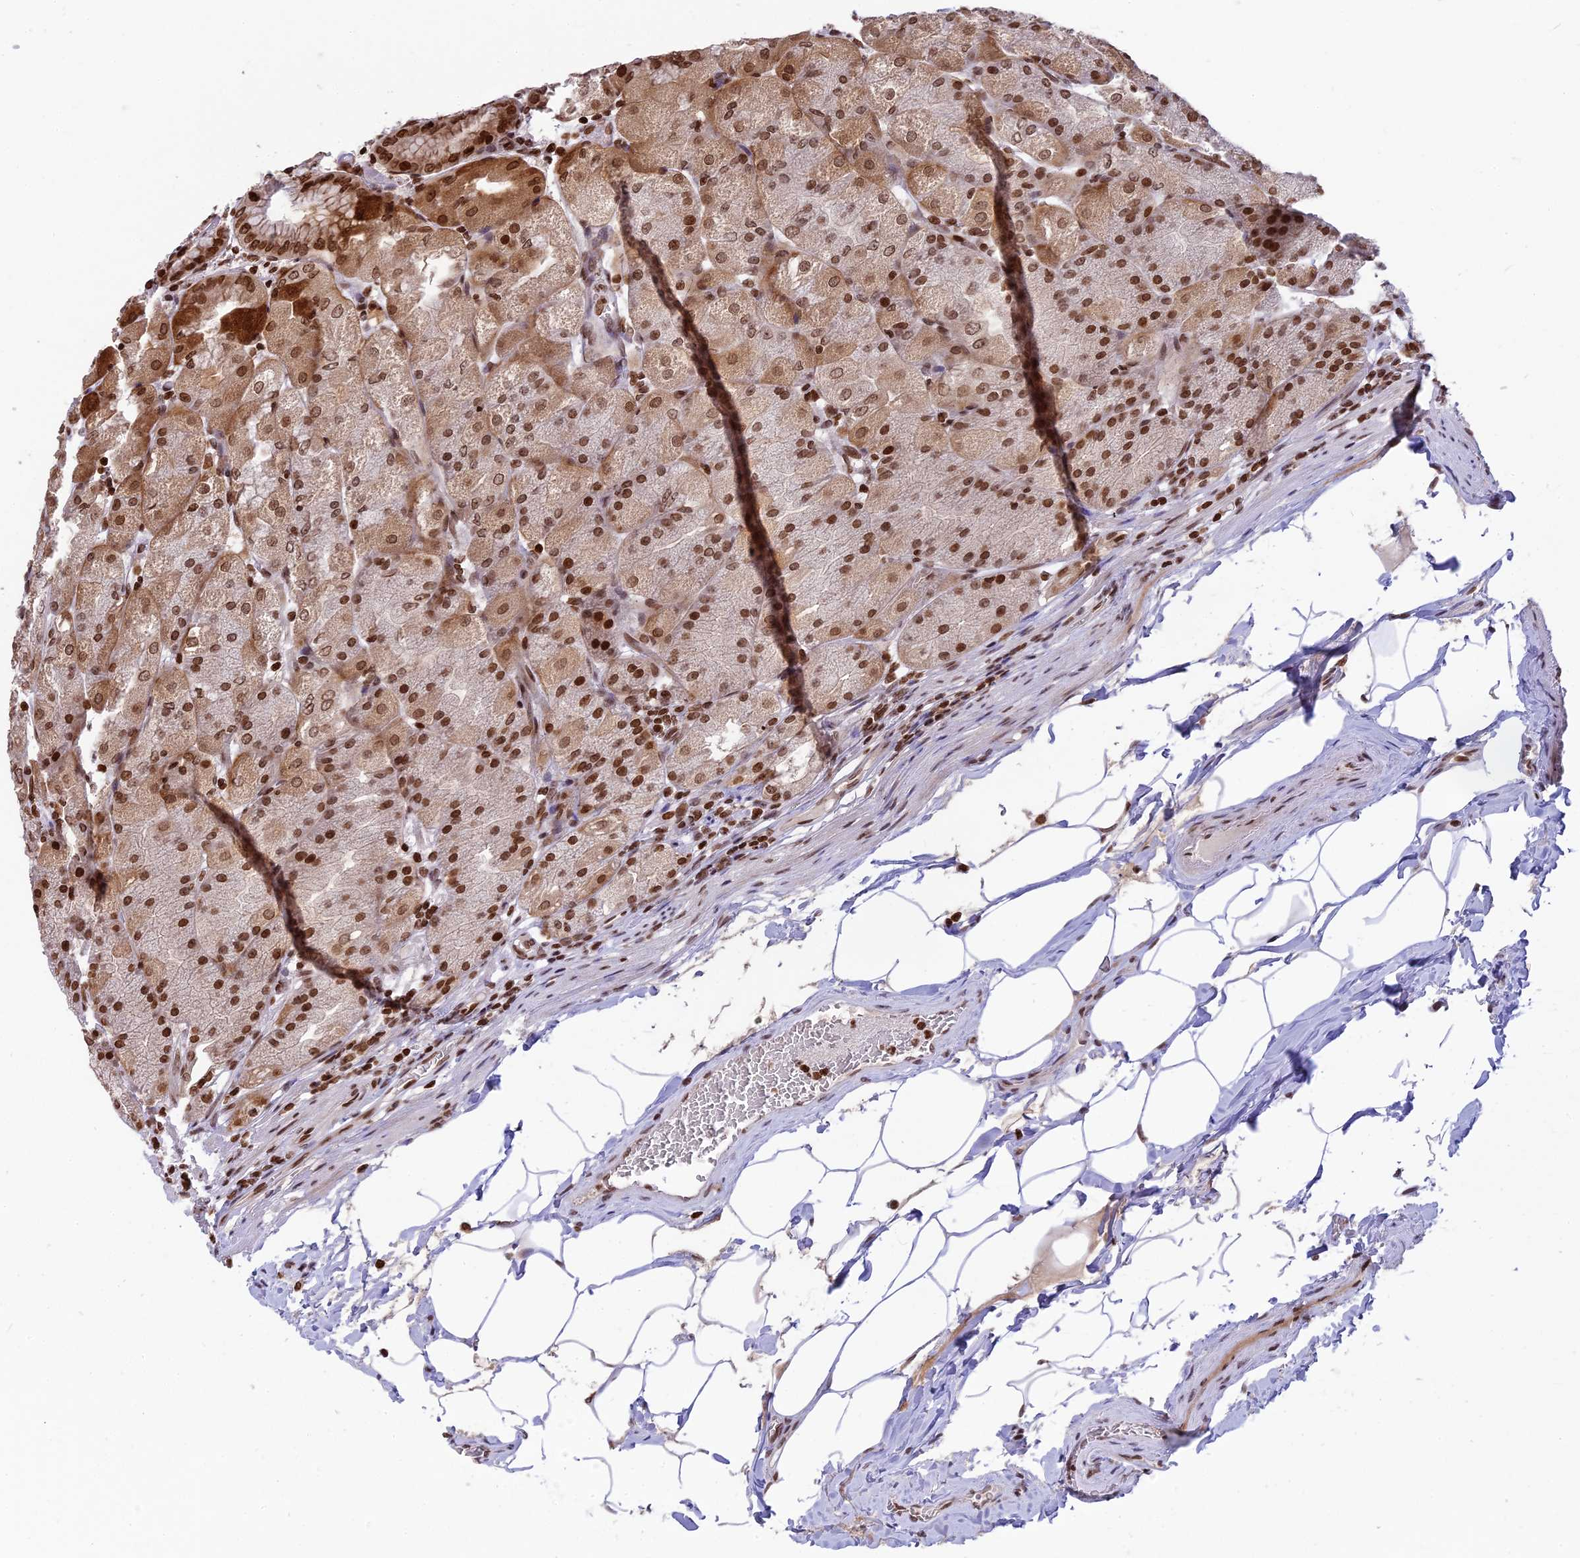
{"staining": {"intensity": "strong", "quantity": ">75%", "location": "cytoplasmic/membranous,nuclear"}, "tissue": "stomach", "cell_type": "Glandular cells", "image_type": "normal", "snomed": [{"axis": "morphology", "description": "Normal tissue, NOS"}, {"axis": "topography", "description": "Stomach, upper"}, {"axis": "topography", "description": "Stomach, lower"}], "caption": "Protein analysis of unremarkable stomach demonstrates strong cytoplasmic/membranous,nuclear expression in about >75% of glandular cells.", "gene": "TET2", "patient": {"sex": "male", "age": 62}}